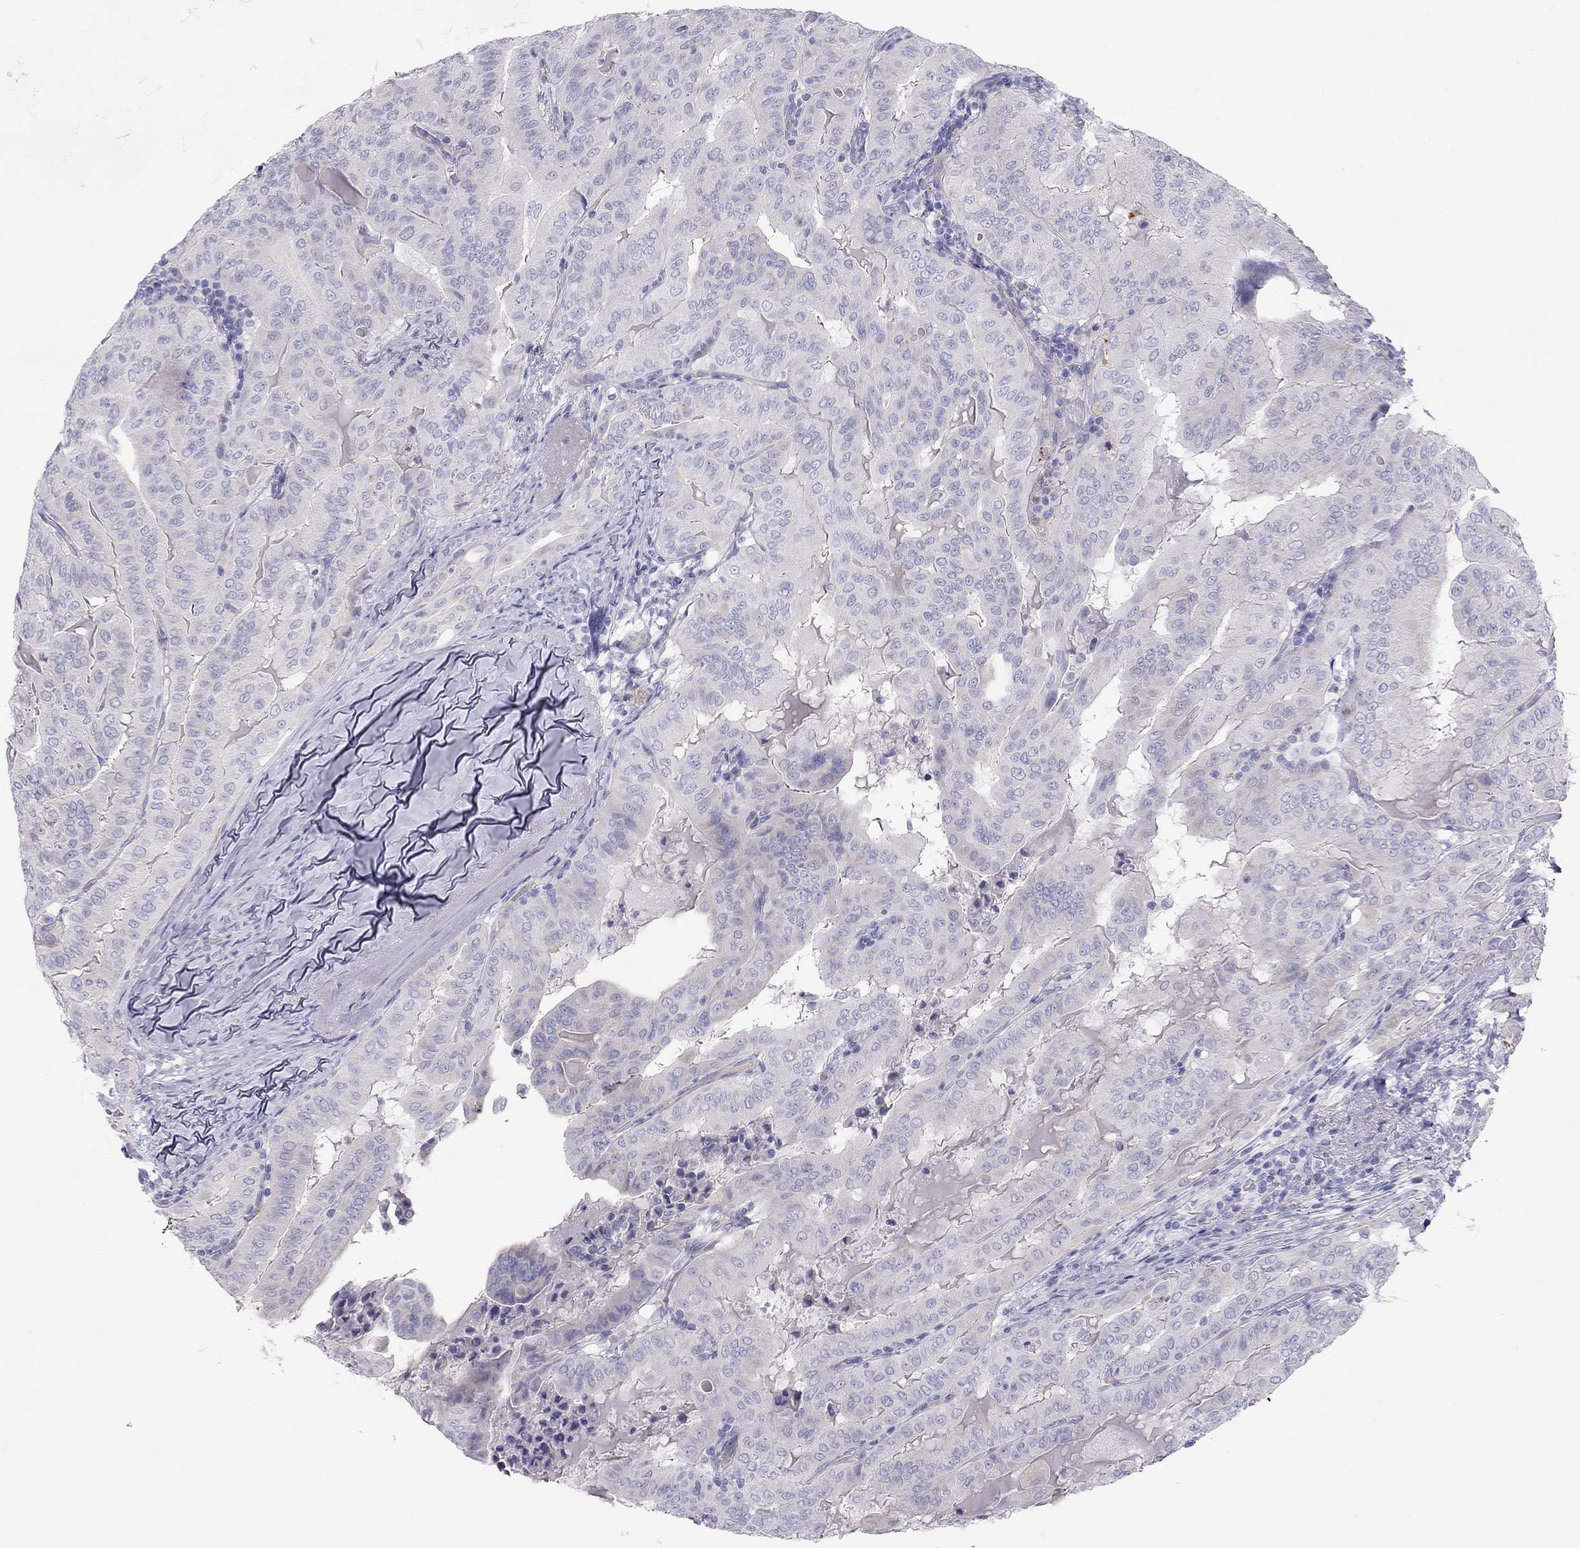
{"staining": {"intensity": "negative", "quantity": "none", "location": "none"}, "tissue": "thyroid cancer", "cell_type": "Tumor cells", "image_type": "cancer", "snomed": [{"axis": "morphology", "description": "Papillary adenocarcinoma, NOS"}, {"axis": "topography", "description": "Thyroid gland"}], "caption": "There is no significant expression in tumor cells of papillary adenocarcinoma (thyroid). (Brightfield microscopy of DAB (3,3'-diaminobenzidine) immunohistochemistry at high magnification).", "gene": "TDRD6", "patient": {"sex": "female", "age": 68}}